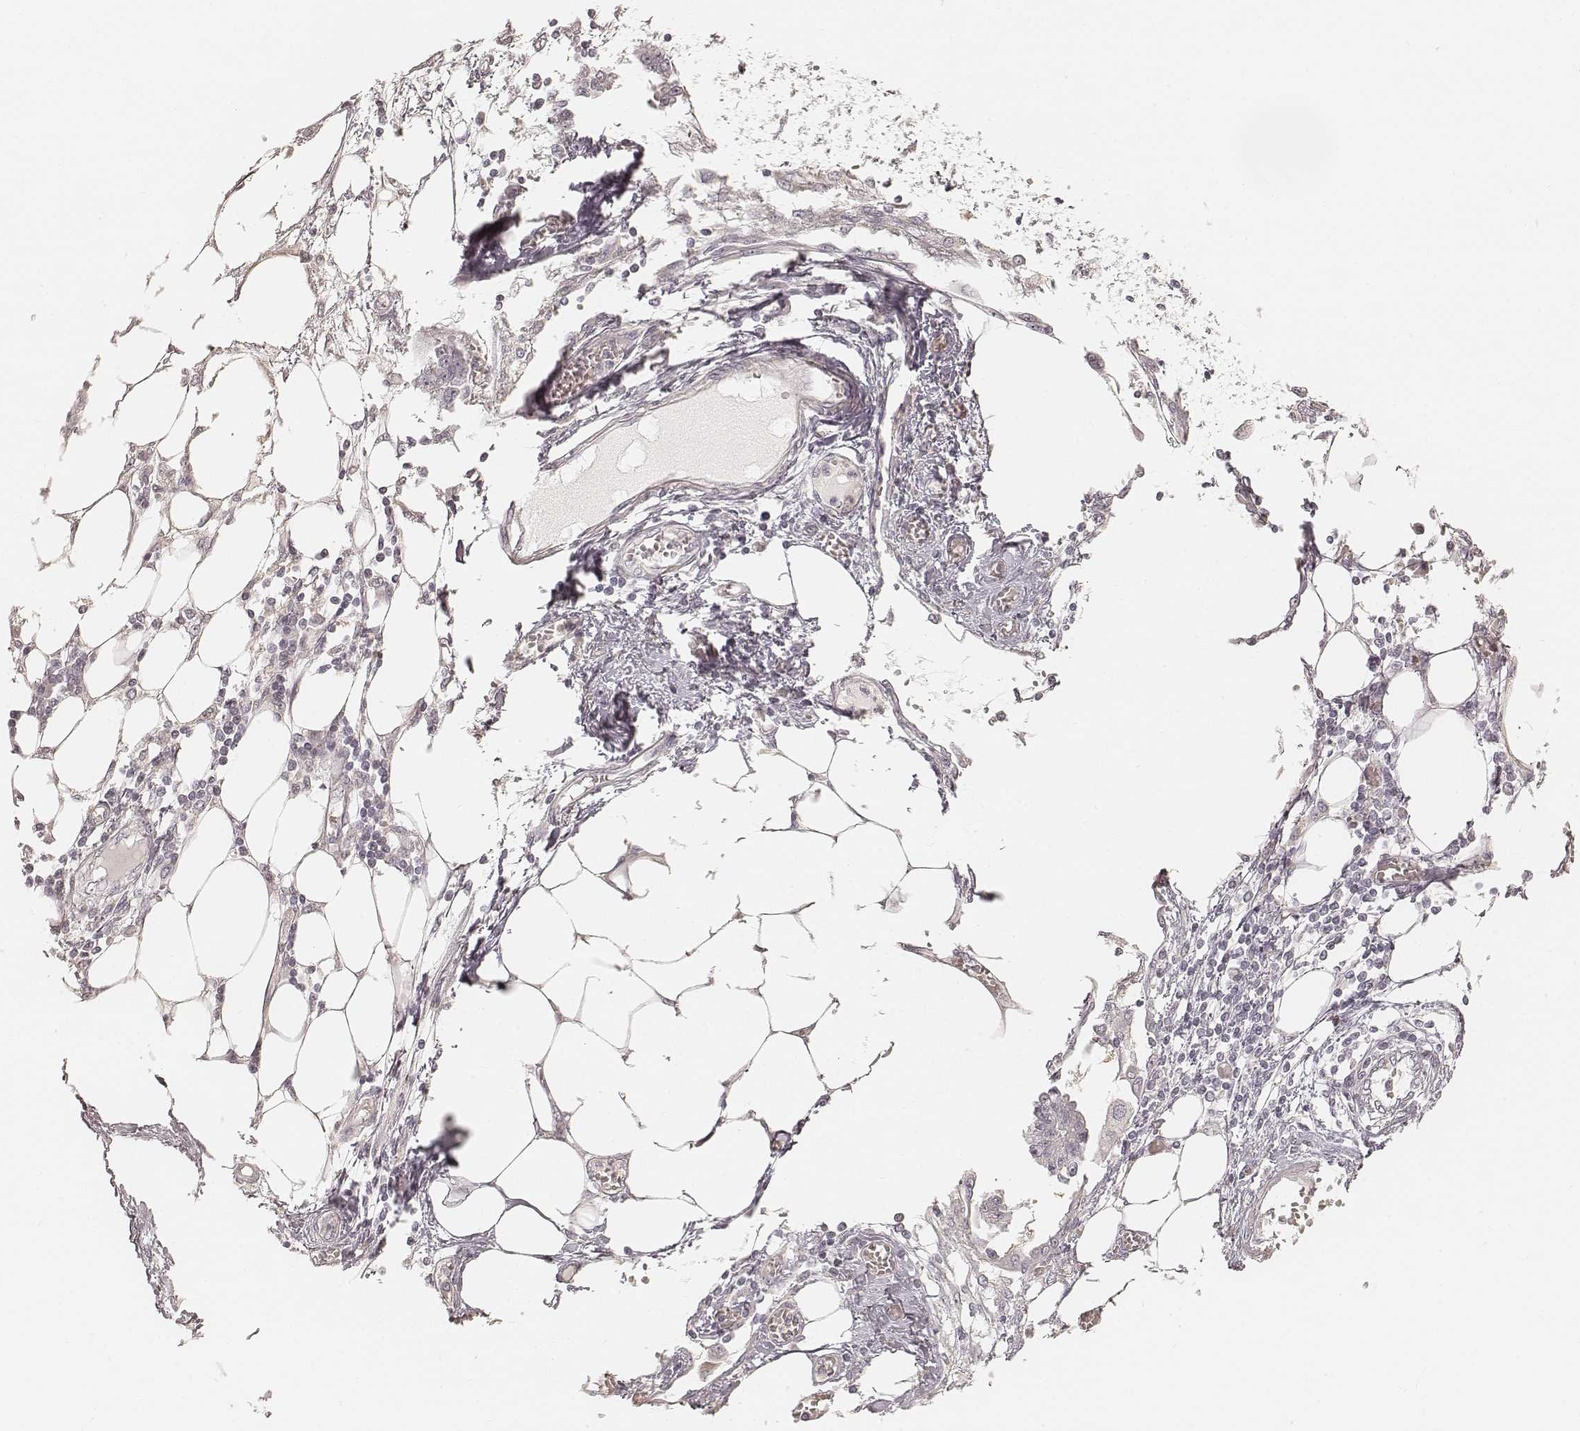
{"staining": {"intensity": "negative", "quantity": "none", "location": "none"}, "tissue": "endometrial cancer", "cell_type": "Tumor cells", "image_type": "cancer", "snomed": [{"axis": "morphology", "description": "Adenocarcinoma, NOS"}, {"axis": "morphology", "description": "Adenocarcinoma, metastatic, NOS"}, {"axis": "topography", "description": "Adipose tissue"}, {"axis": "topography", "description": "Endometrium"}], "caption": "Image shows no protein expression in tumor cells of endometrial metastatic adenocarcinoma tissue.", "gene": "FMNL2", "patient": {"sex": "female", "age": 67}}